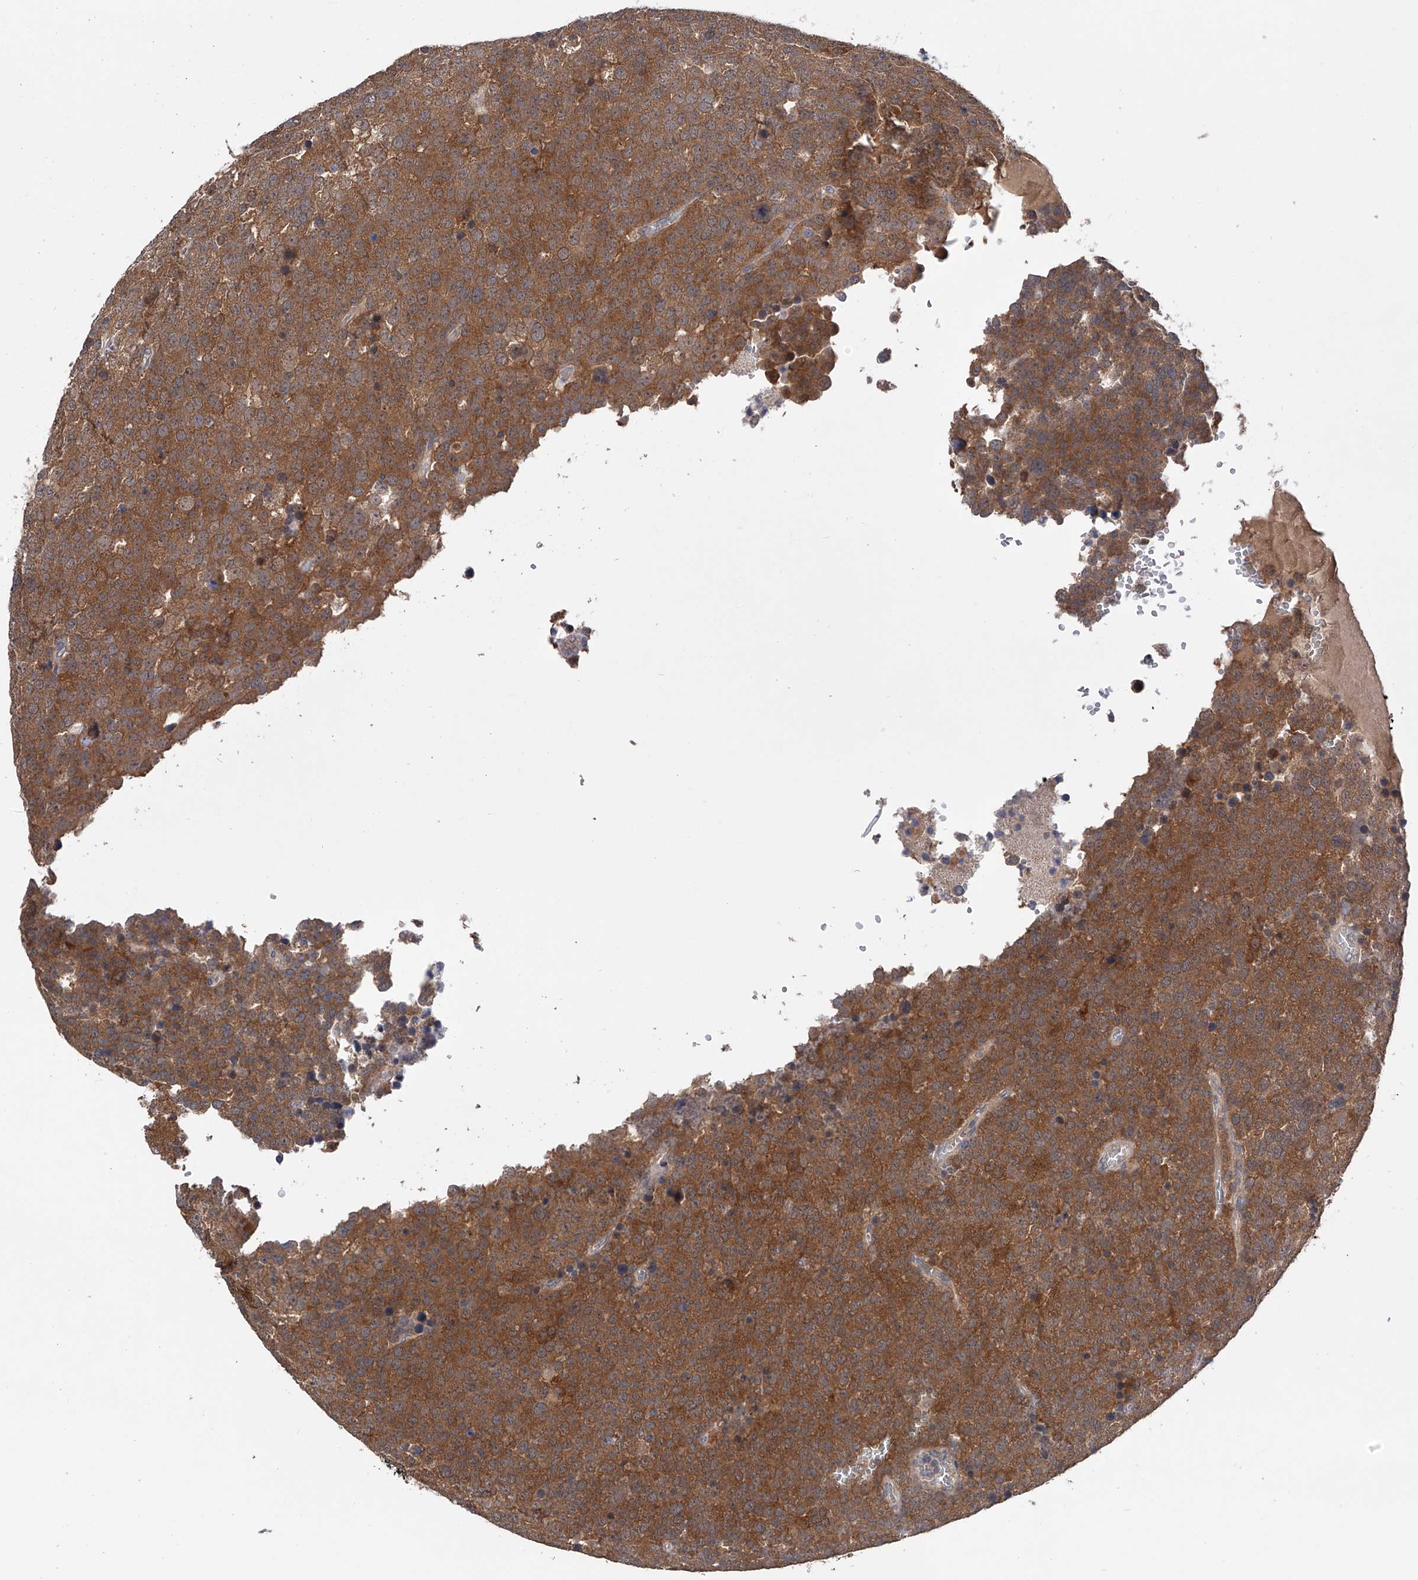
{"staining": {"intensity": "moderate", "quantity": ">75%", "location": "cytoplasmic/membranous"}, "tissue": "testis cancer", "cell_type": "Tumor cells", "image_type": "cancer", "snomed": [{"axis": "morphology", "description": "Seminoma, NOS"}, {"axis": "topography", "description": "Testis"}], "caption": "IHC image of neoplastic tissue: testis seminoma stained using immunohistochemistry shows medium levels of moderate protein expression localized specifically in the cytoplasmic/membranous of tumor cells, appearing as a cytoplasmic/membranous brown color.", "gene": "CFAP298", "patient": {"sex": "male", "age": 71}}